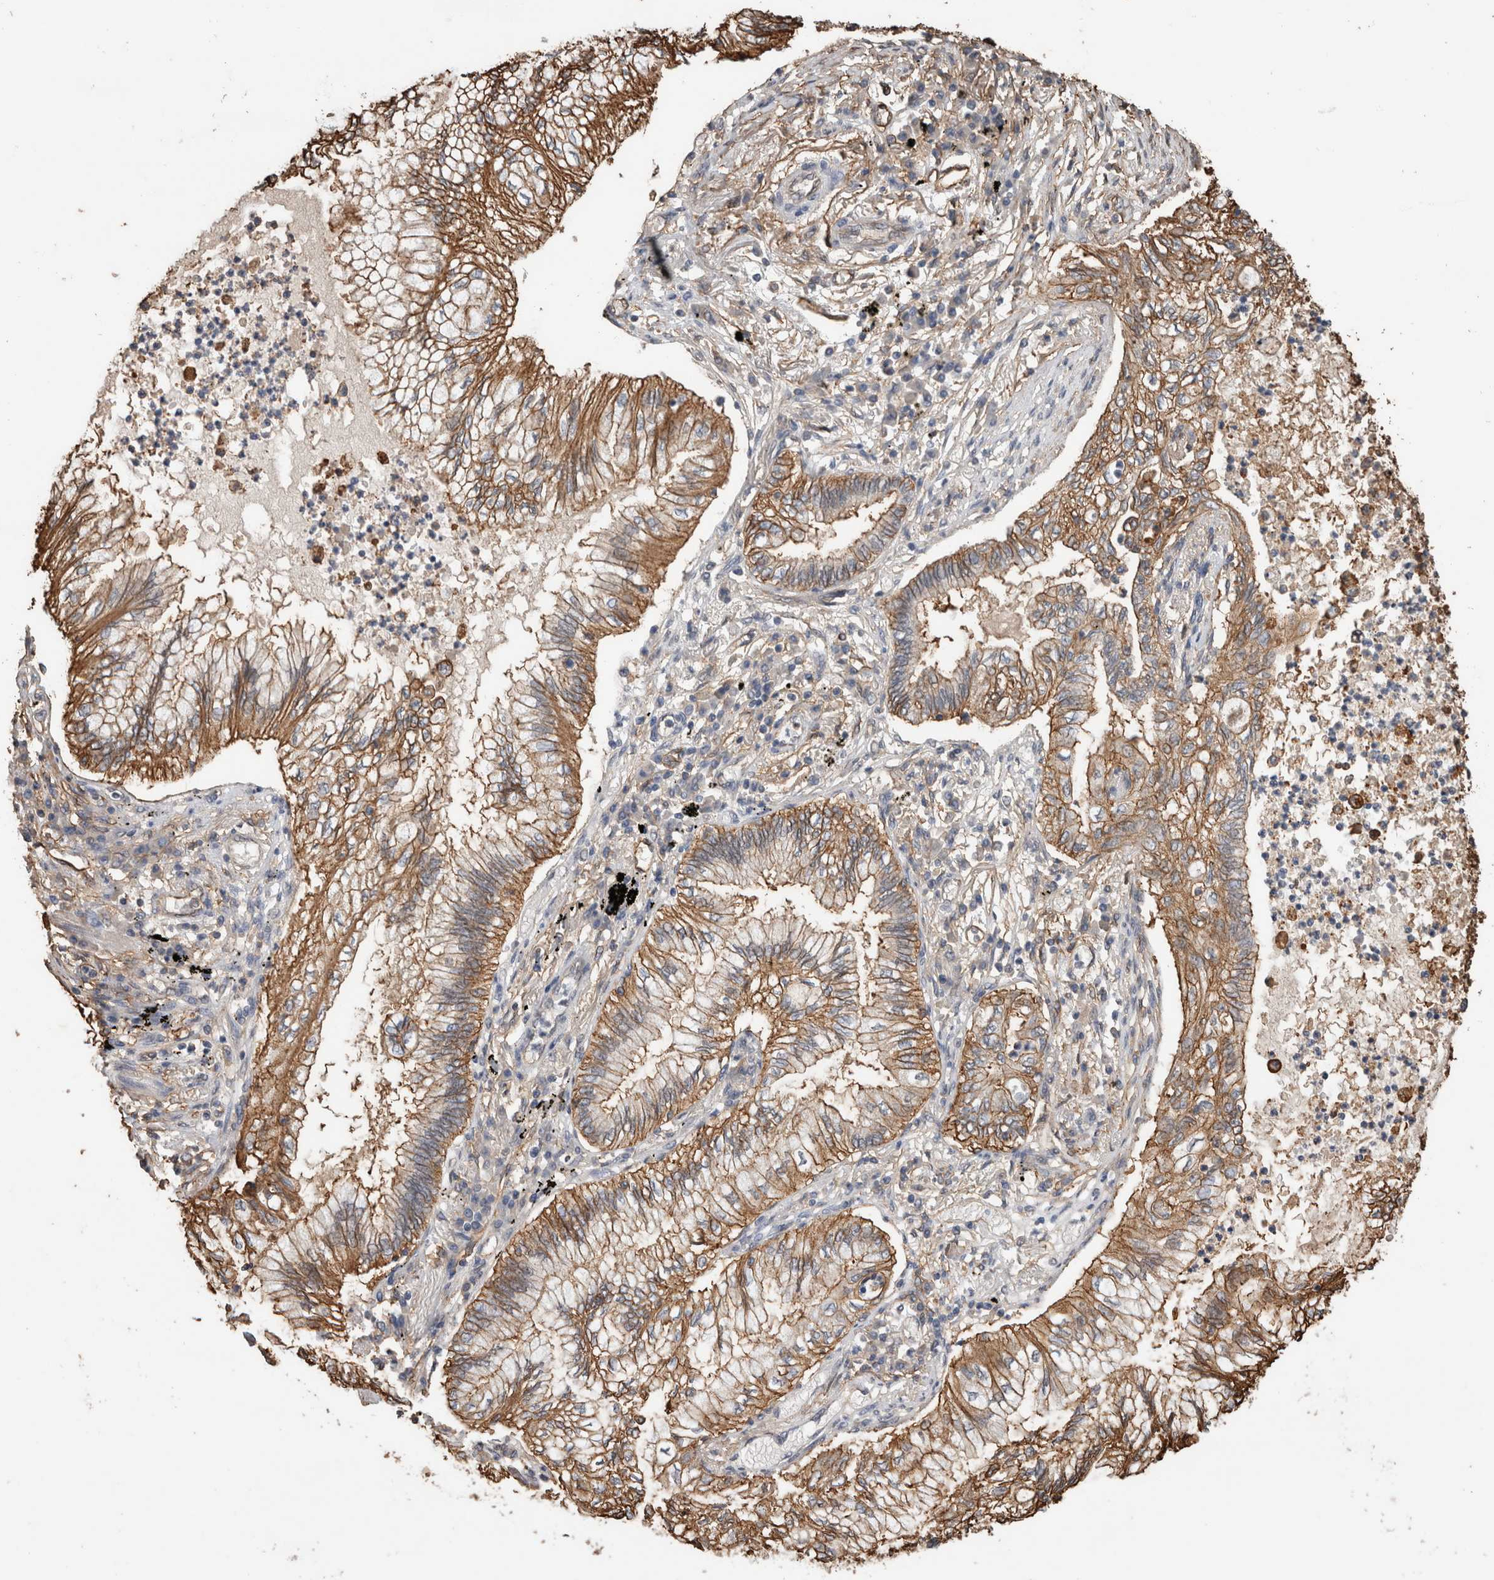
{"staining": {"intensity": "moderate", "quantity": ">75%", "location": "cytoplasmic/membranous"}, "tissue": "lung cancer", "cell_type": "Tumor cells", "image_type": "cancer", "snomed": [{"axis": "morphology", "description": "Normal tissue, NOS"}, {"axis": "morphology", "description": "Adenocarcinoma, NOS"}, {"axis": "topography", "description": "Bronchus"}, {"axis": "topography", "description": "Lung"}], "caption": "Adenocarcinoma (lung) stained for a protein (brown) demonstrates moderate cytoplasmic/membranous positive positivity in approximately >75% of tumor cells.", "gene": "S100A10", "patient": {"sex": "female", "age": 70}}